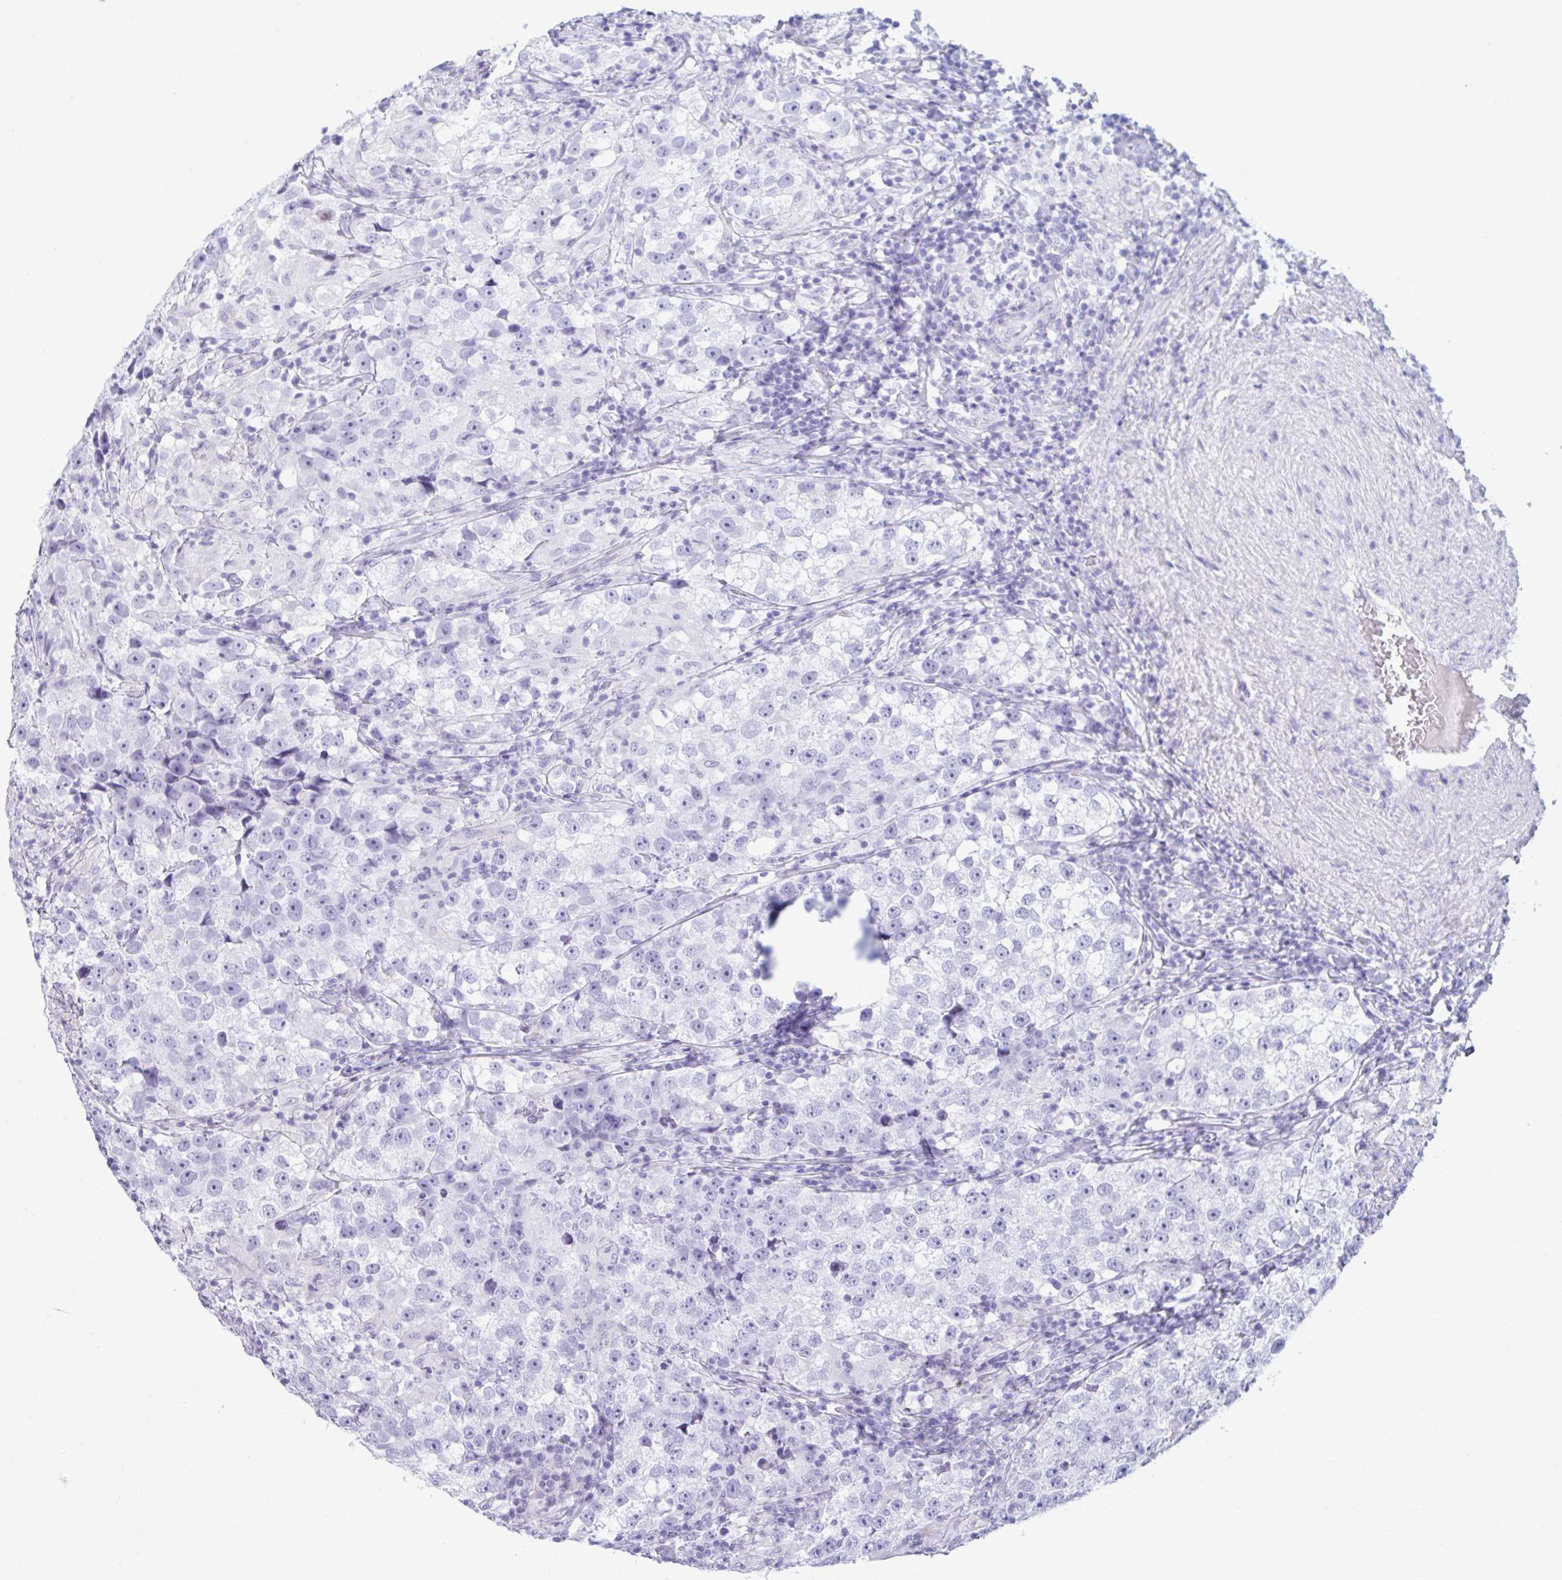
{"staining": {"intensity": "negative", "quantity": "none", "location": "none"}, "tissue": "testis cancer", "cell_type": "Tumor cells", "image_type": "cancer", "snomed": [{"axis": "morphology", "description": "Seminoma, NOS"}, {"axis": "topography", "description": "Testis"}], "caption": "A photomicrograph of human testis cancer is negative for staining in tumor cells.", "gene": "ANKRD60", "patient": {"sex": "male", "age": 46}}